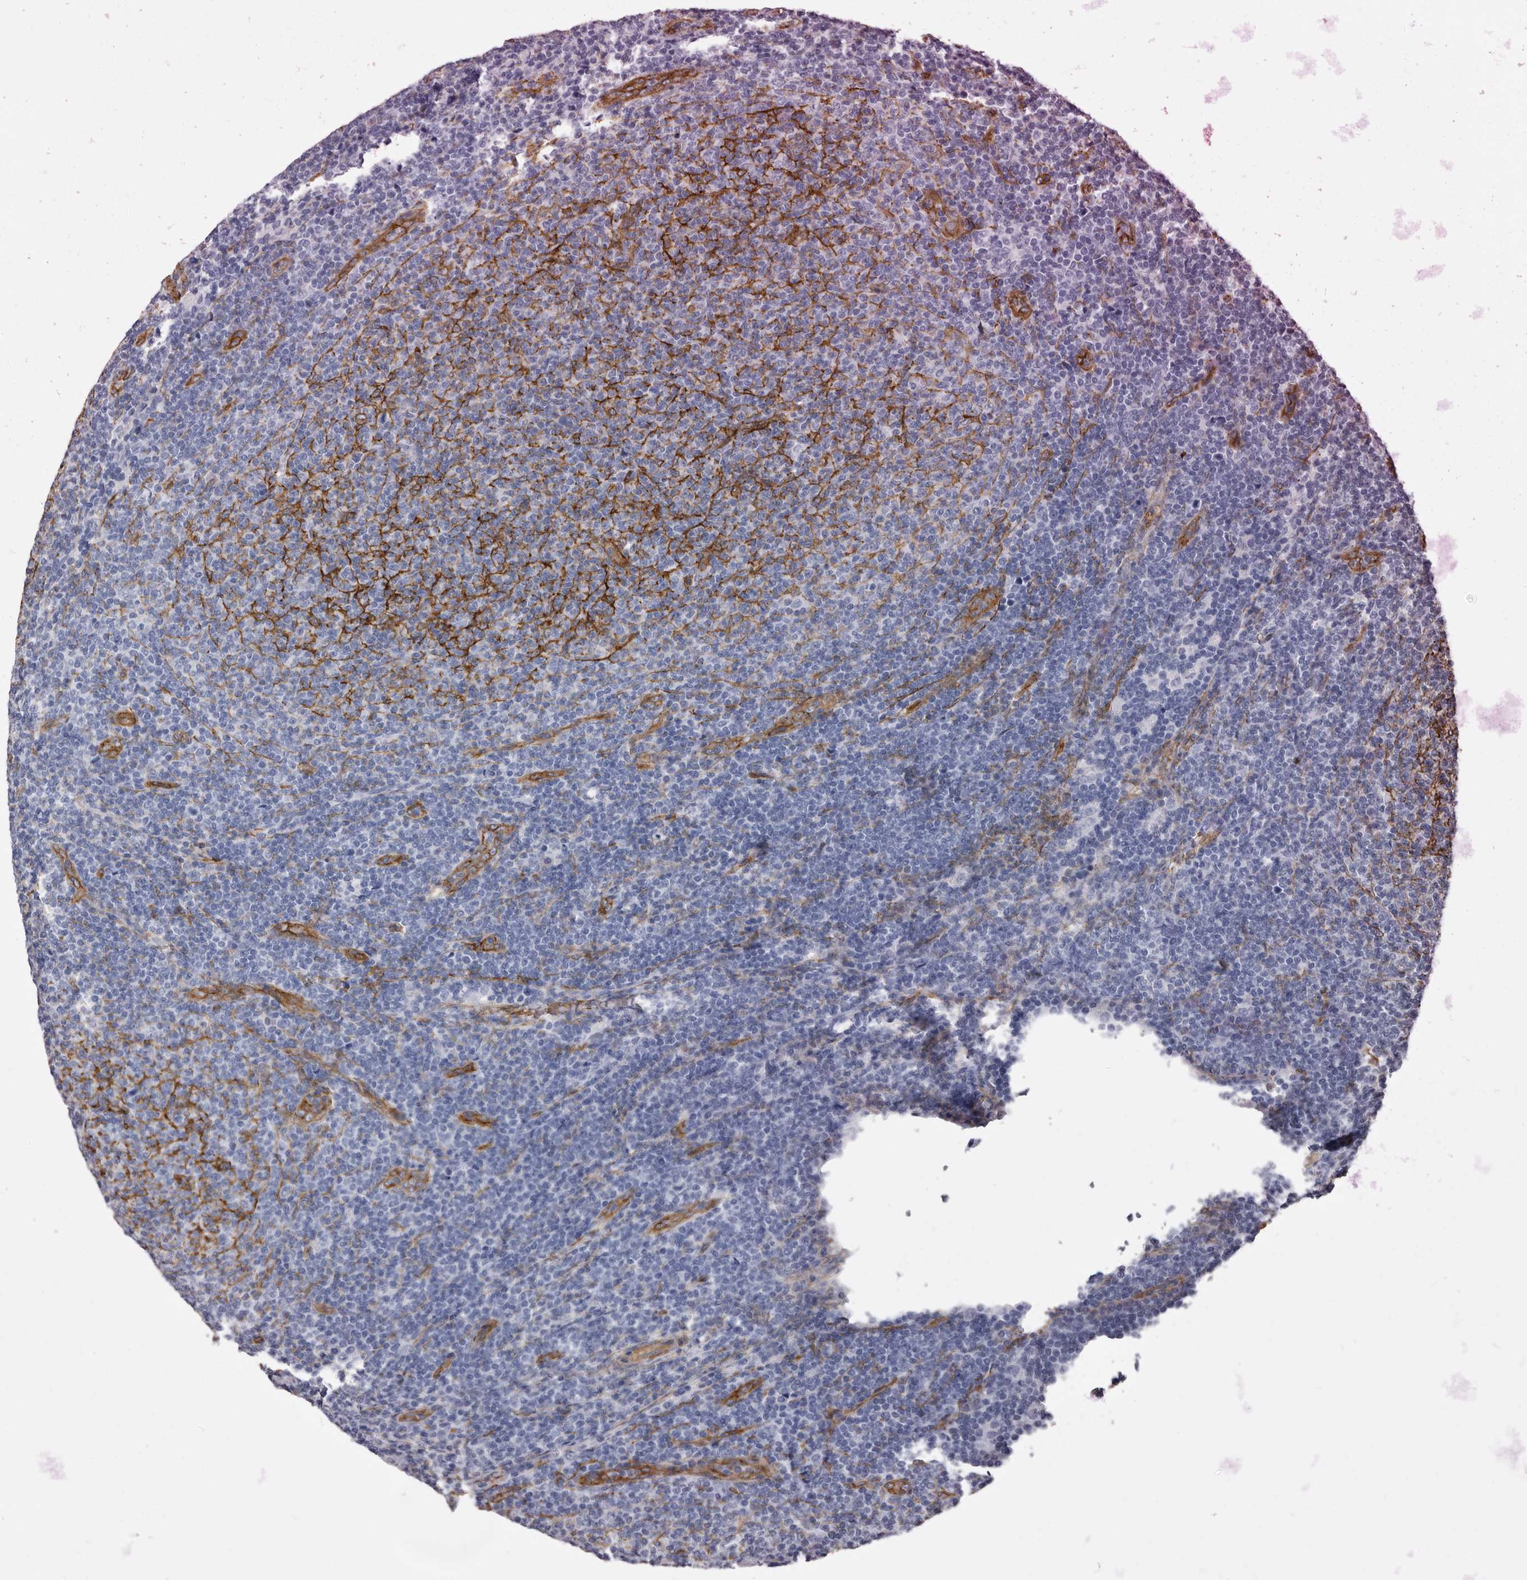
{"staining": {"intensity": "negative", "quantity": "none", "location": "none"}, "tissue": "lymphoma", "cell_type": "Tumor cells", "image_type": "cancer", "snomed": [{"axis": "morphology", "description": "Malignant lymphoma, non-Hodgkin's type, Low grade"}, {"axis": "topography", "description": "Lymph node"}], "caption": "Tumor cells are negative for protein expression in human lymphoma.", "gene": "ENAH", "patient": {"sex": "male", "age": 66}}